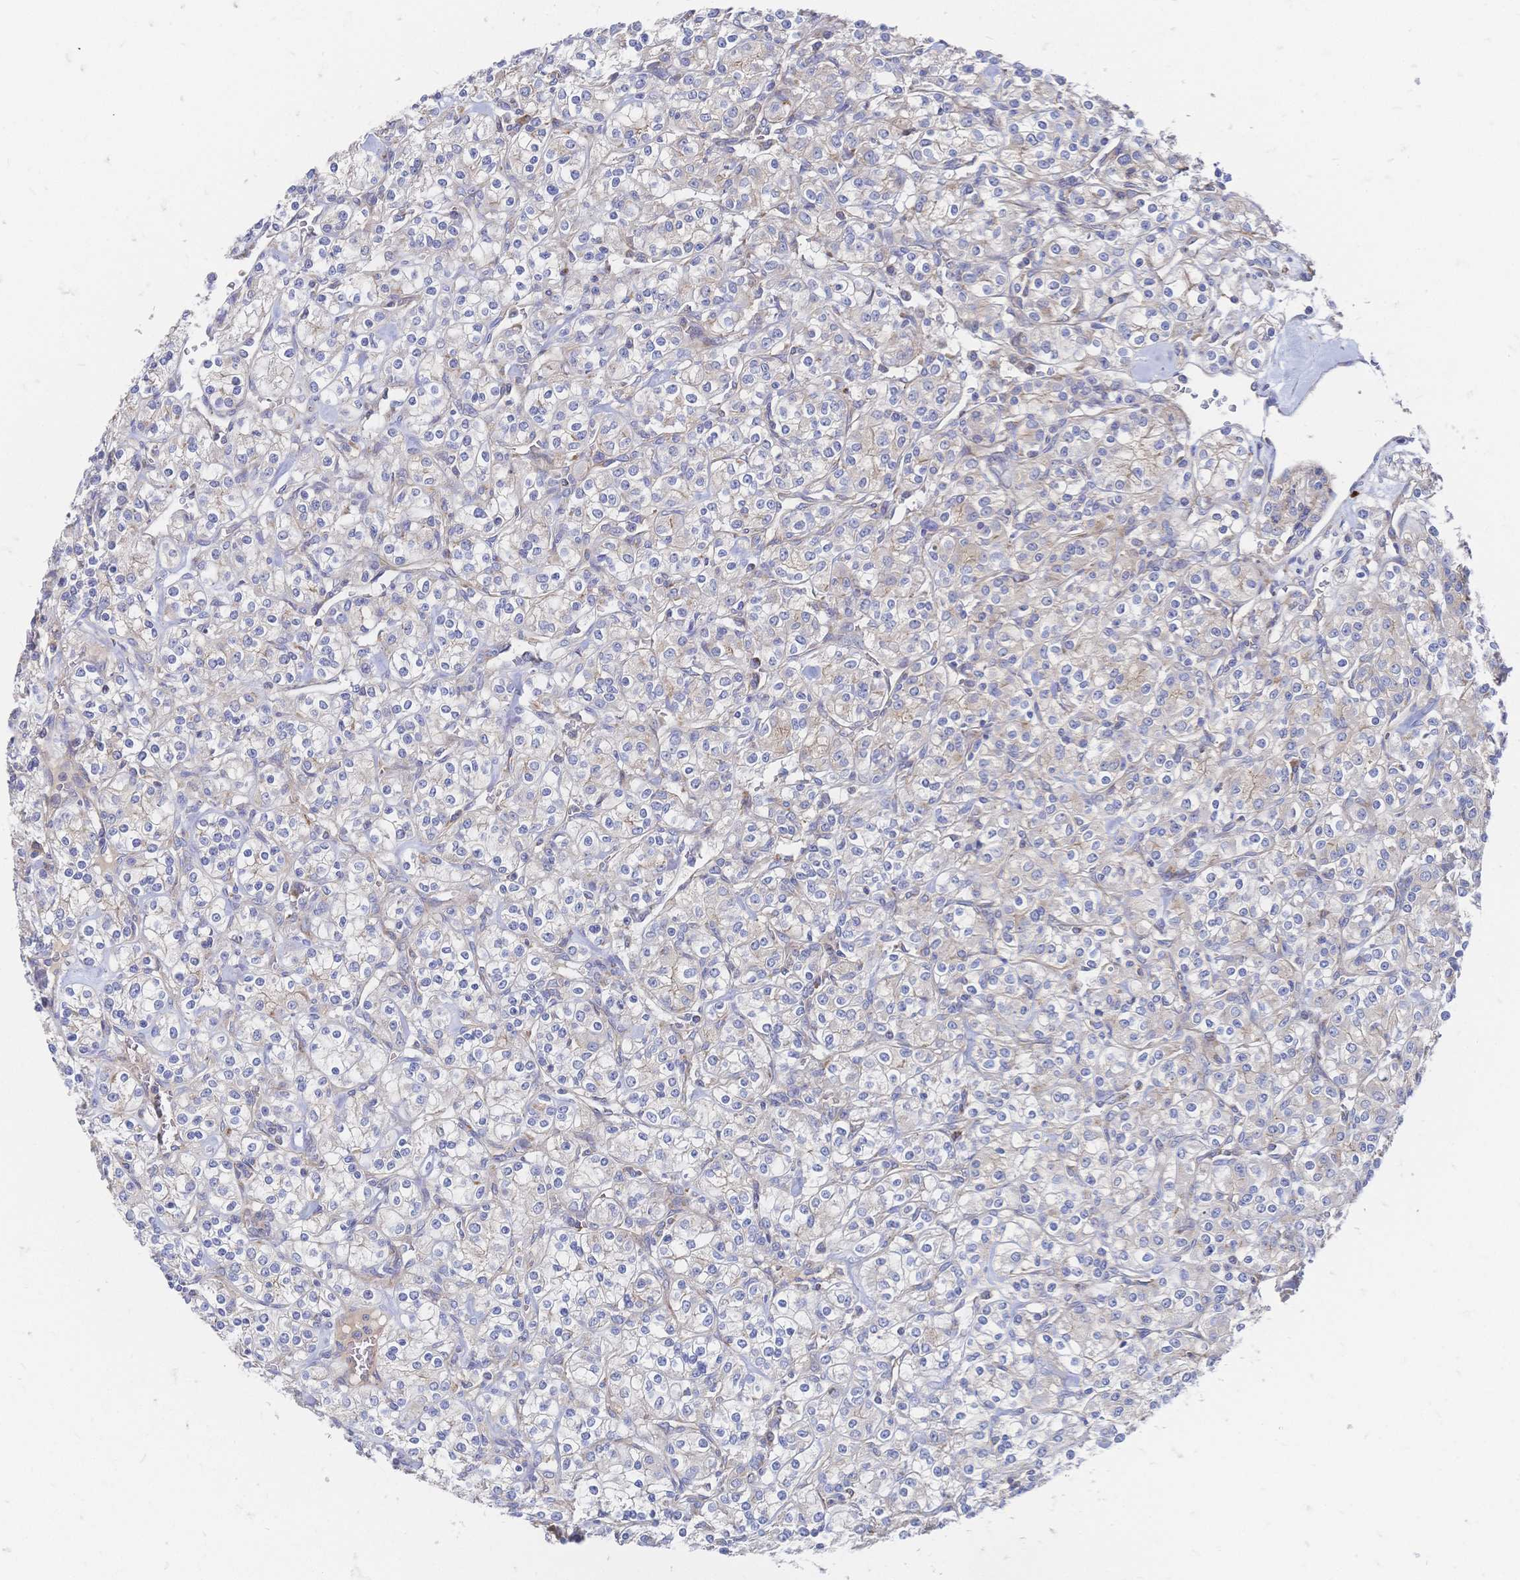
{"staining": {"intensity": "negative", "quantity": "none", "location": "none"}, "tissue": "renal cancer", "cell_type": "Tumor cells", "image_type": "cancer", "snomed": [{"axis": "morphology", "description": "Adenocarcinoma, NOS"}, {"axis": "topography", "description": "Kidney"}], "caption": "There is no significant positivity in tumor cells of renal cancer (adenocarcinoma).", "gene": "SORBS1", "patient": {"sex": "male", "age": 77}}